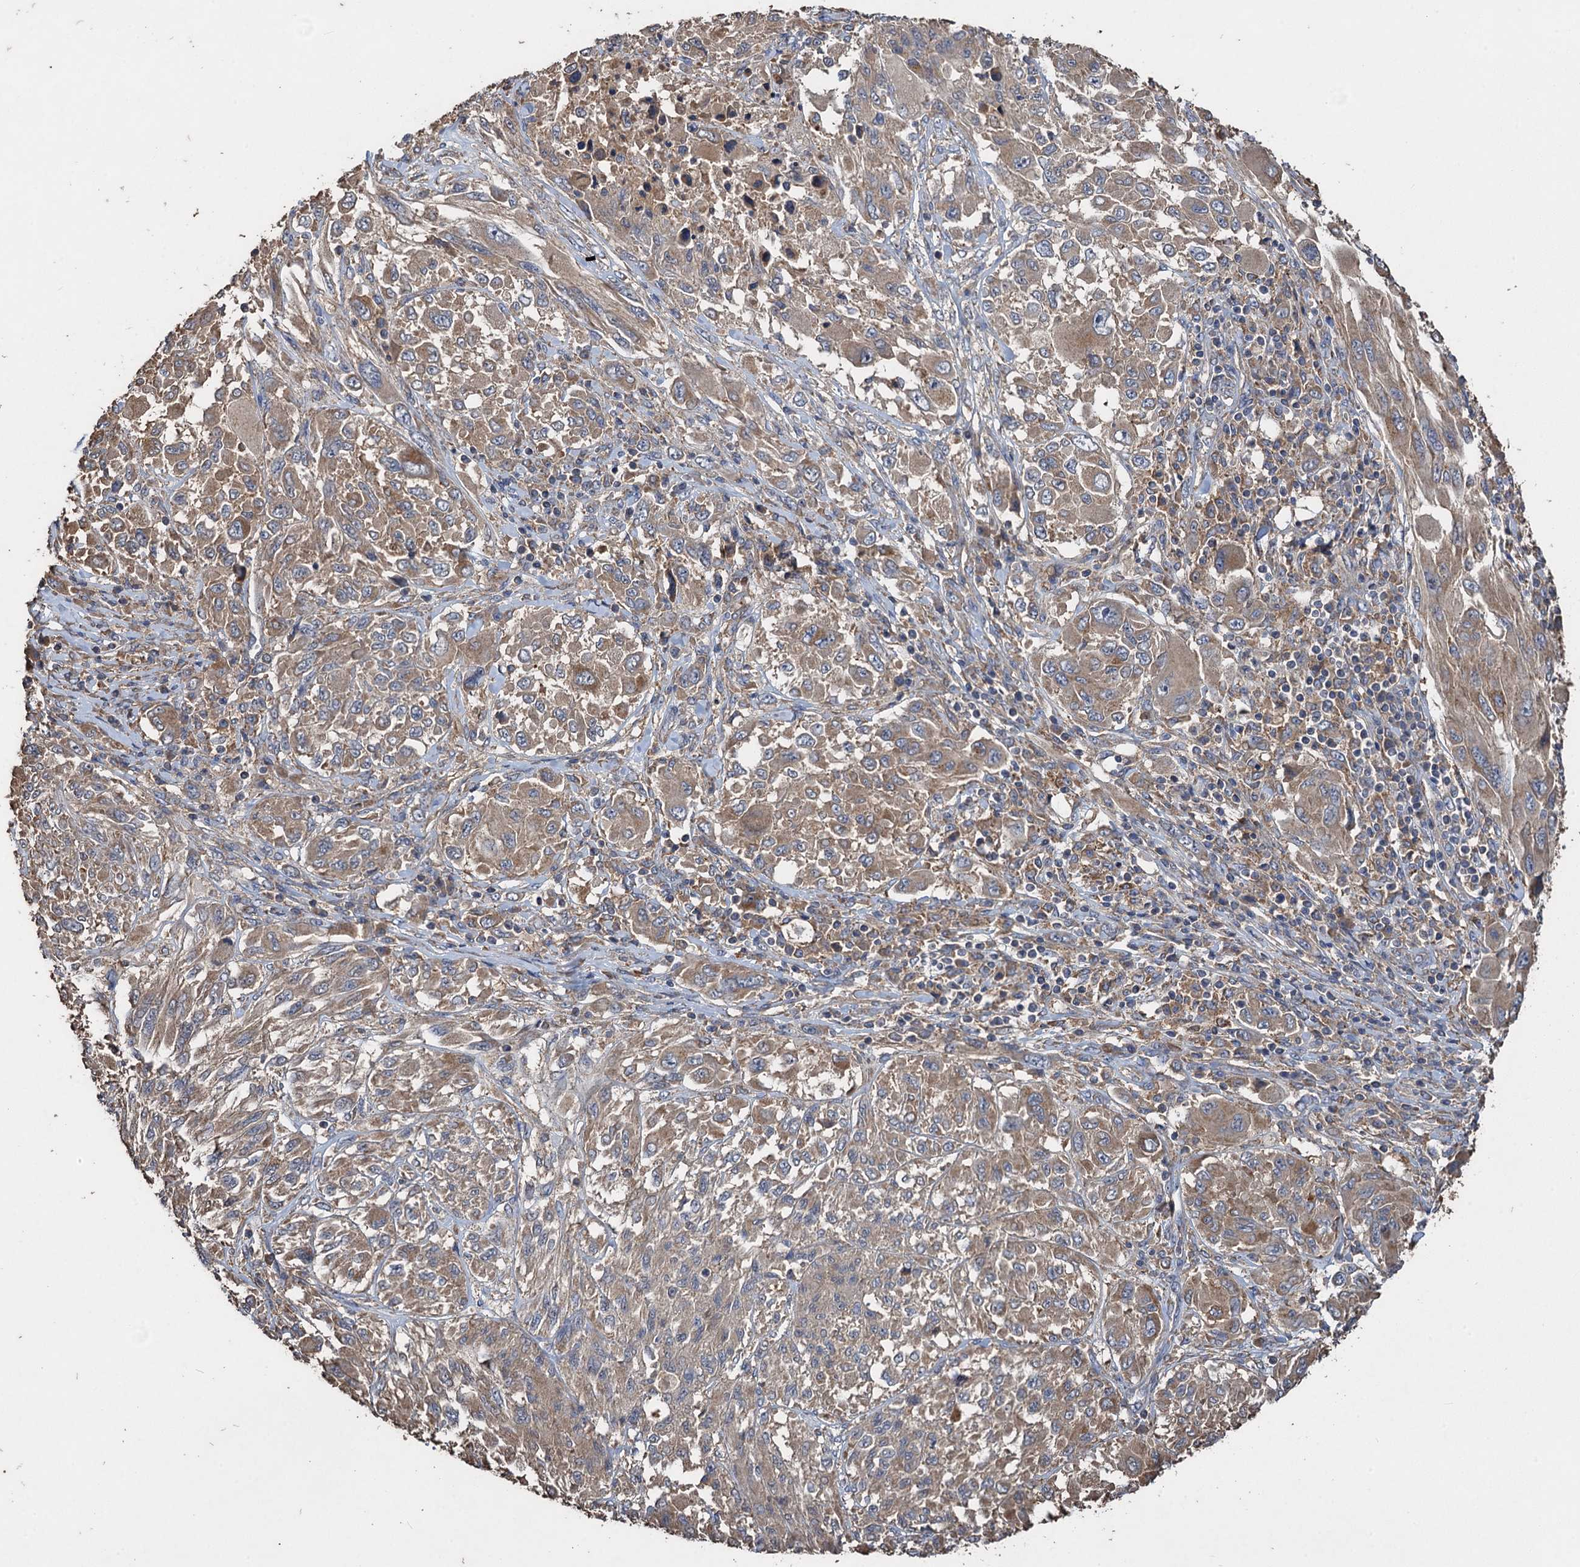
{"staining": {"intensity": "moderate", "quantity": ">75%", "location": "cytoplasmic/membranous"}, "tissue": "melanoma", "cell_type": "Tumor cells", "image_type": "cancer", "snomed": [{"axis": "morphology", "description": "Malignant melanoma, NOS"}, {"axis": "topography", "description": "Skin"}], "caption": "Immunohistochemistry (DAB) staining of melanoma exhibits moderate cytoplasmic/membranous protein staining in about >75% of tumor cells. Using DAB (brown) and hematoxylin (blue) stains, captured at high magnification using brightfield microscopy.", "gene": "SCUBE3", "patient": {"sex": "female", "age": 91}}